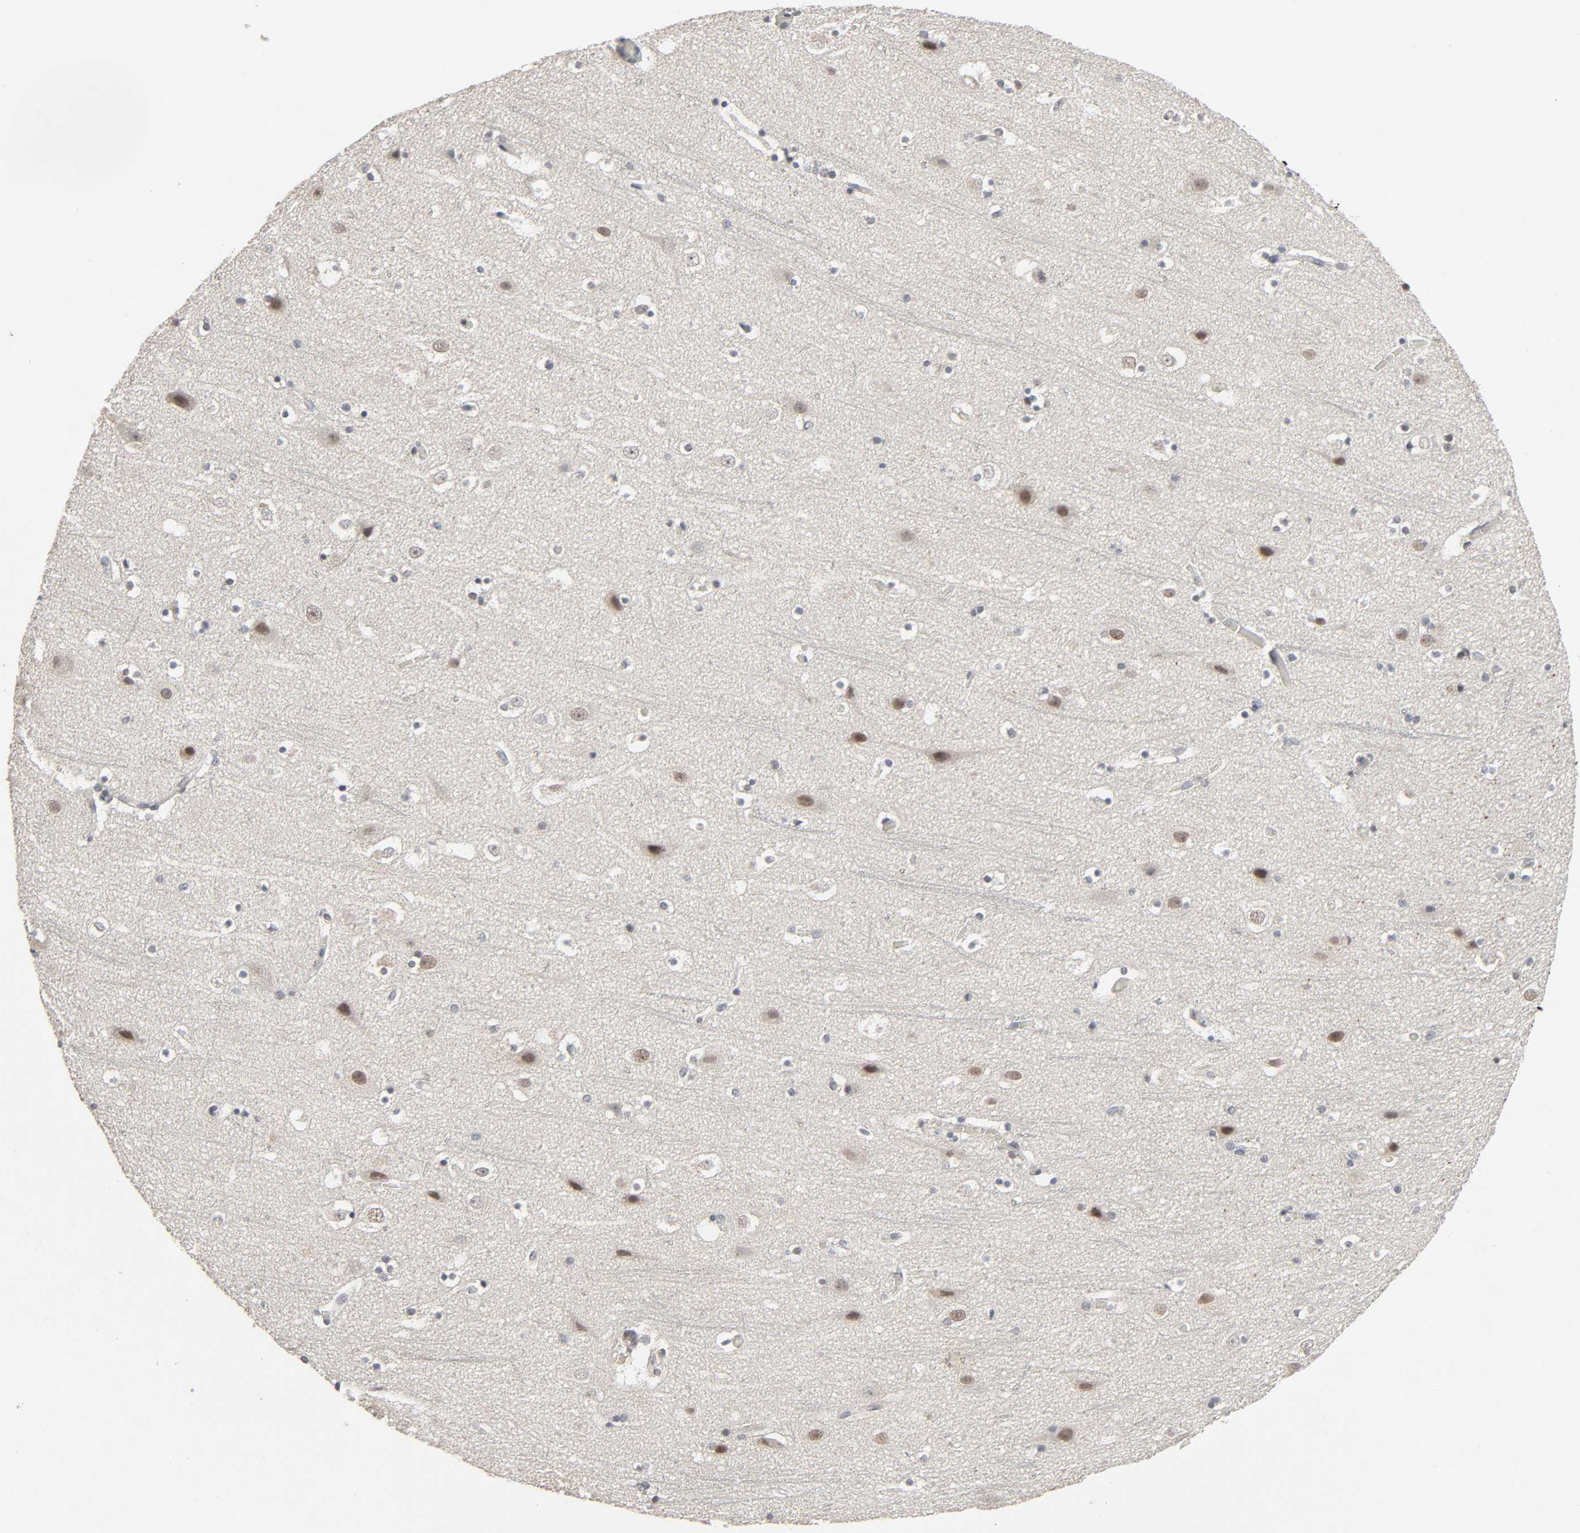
{"staining": {"intensity": "negative", "quantity": "none", "location": "none"}, "tissue": "cerebral cortex", "cell_type": "Endothelial cells", "image_type": "normal", "snomed": [{"axis": "morphology", "description": "Normal tissue, NOS"}, {"axis": "topography", "description": "Cerebral cortex"}], "caption": "This is a image of immunohistochemistry (IHC) staining of benign cerebral cortex, which shows no positivity in endothelial cells. Brightfield microscopy of immunohistochemistry stained with DAB (3,3'-diaminobenzidine) (brown) and hematoxylin (blue), captured at high magnification.", "gene": "ZNF222", "patient": {"sex": "male", "age": 45}}